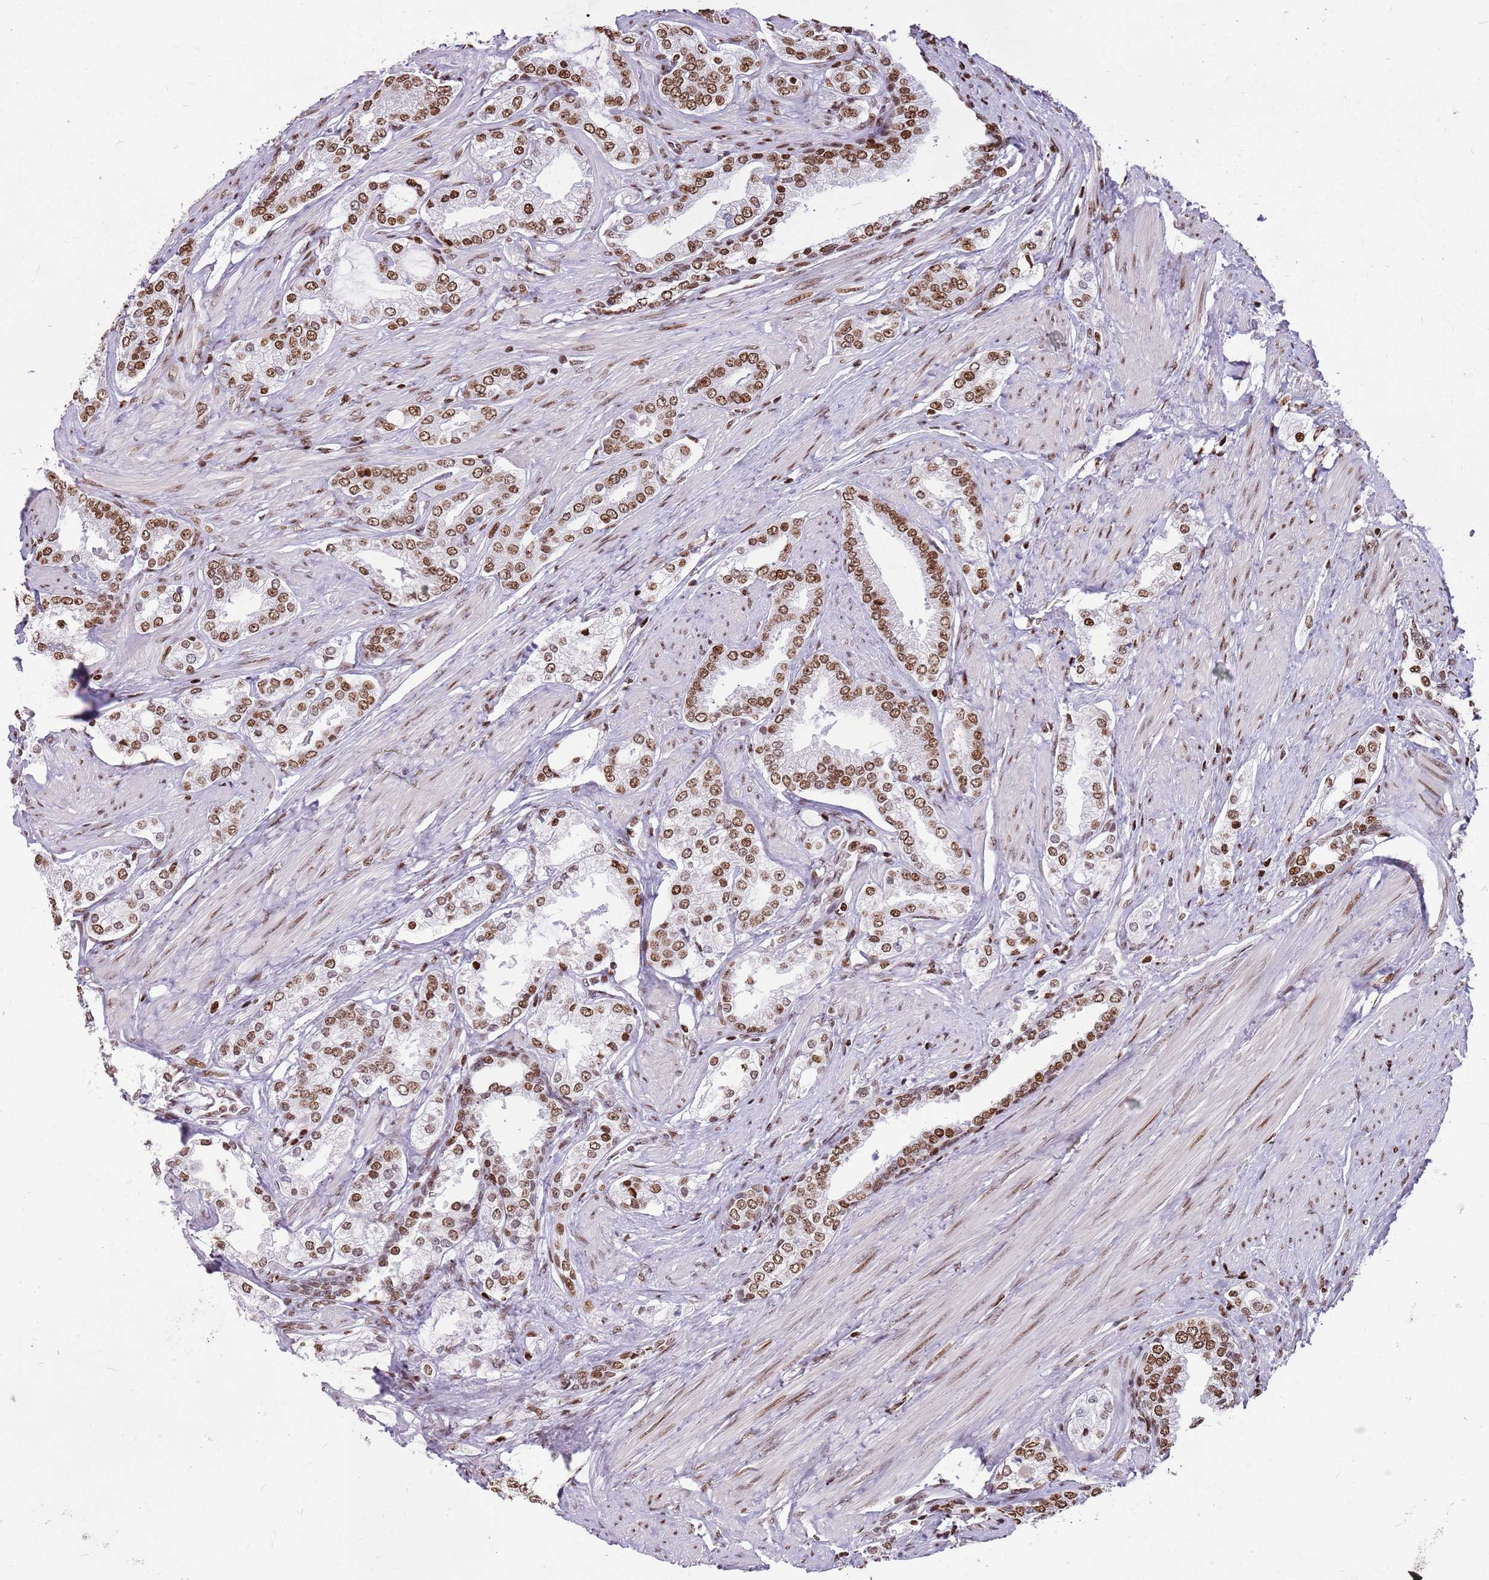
{"staining": {"intensity": "moderate", "quantity": ">75%", "location": "nuclear"}, "tissue": "prostate cancer", "cell_type": "Tumor cells", "image_type": "cancer", "snomed": [{"axis": "morphology", "description": "Adenocarcinoma, High grade"}, {"axis": "topography", "description": "Prostate"}], "caption": "Prostate cancer stained with DAB (3,3'-diaminobenzidine) IHC exhibits medium levels of moderate nuclear positivity in about >75% of tumor cells.", "gene": "WASHC4", "patient": {"sex": "male", "age": 71}}